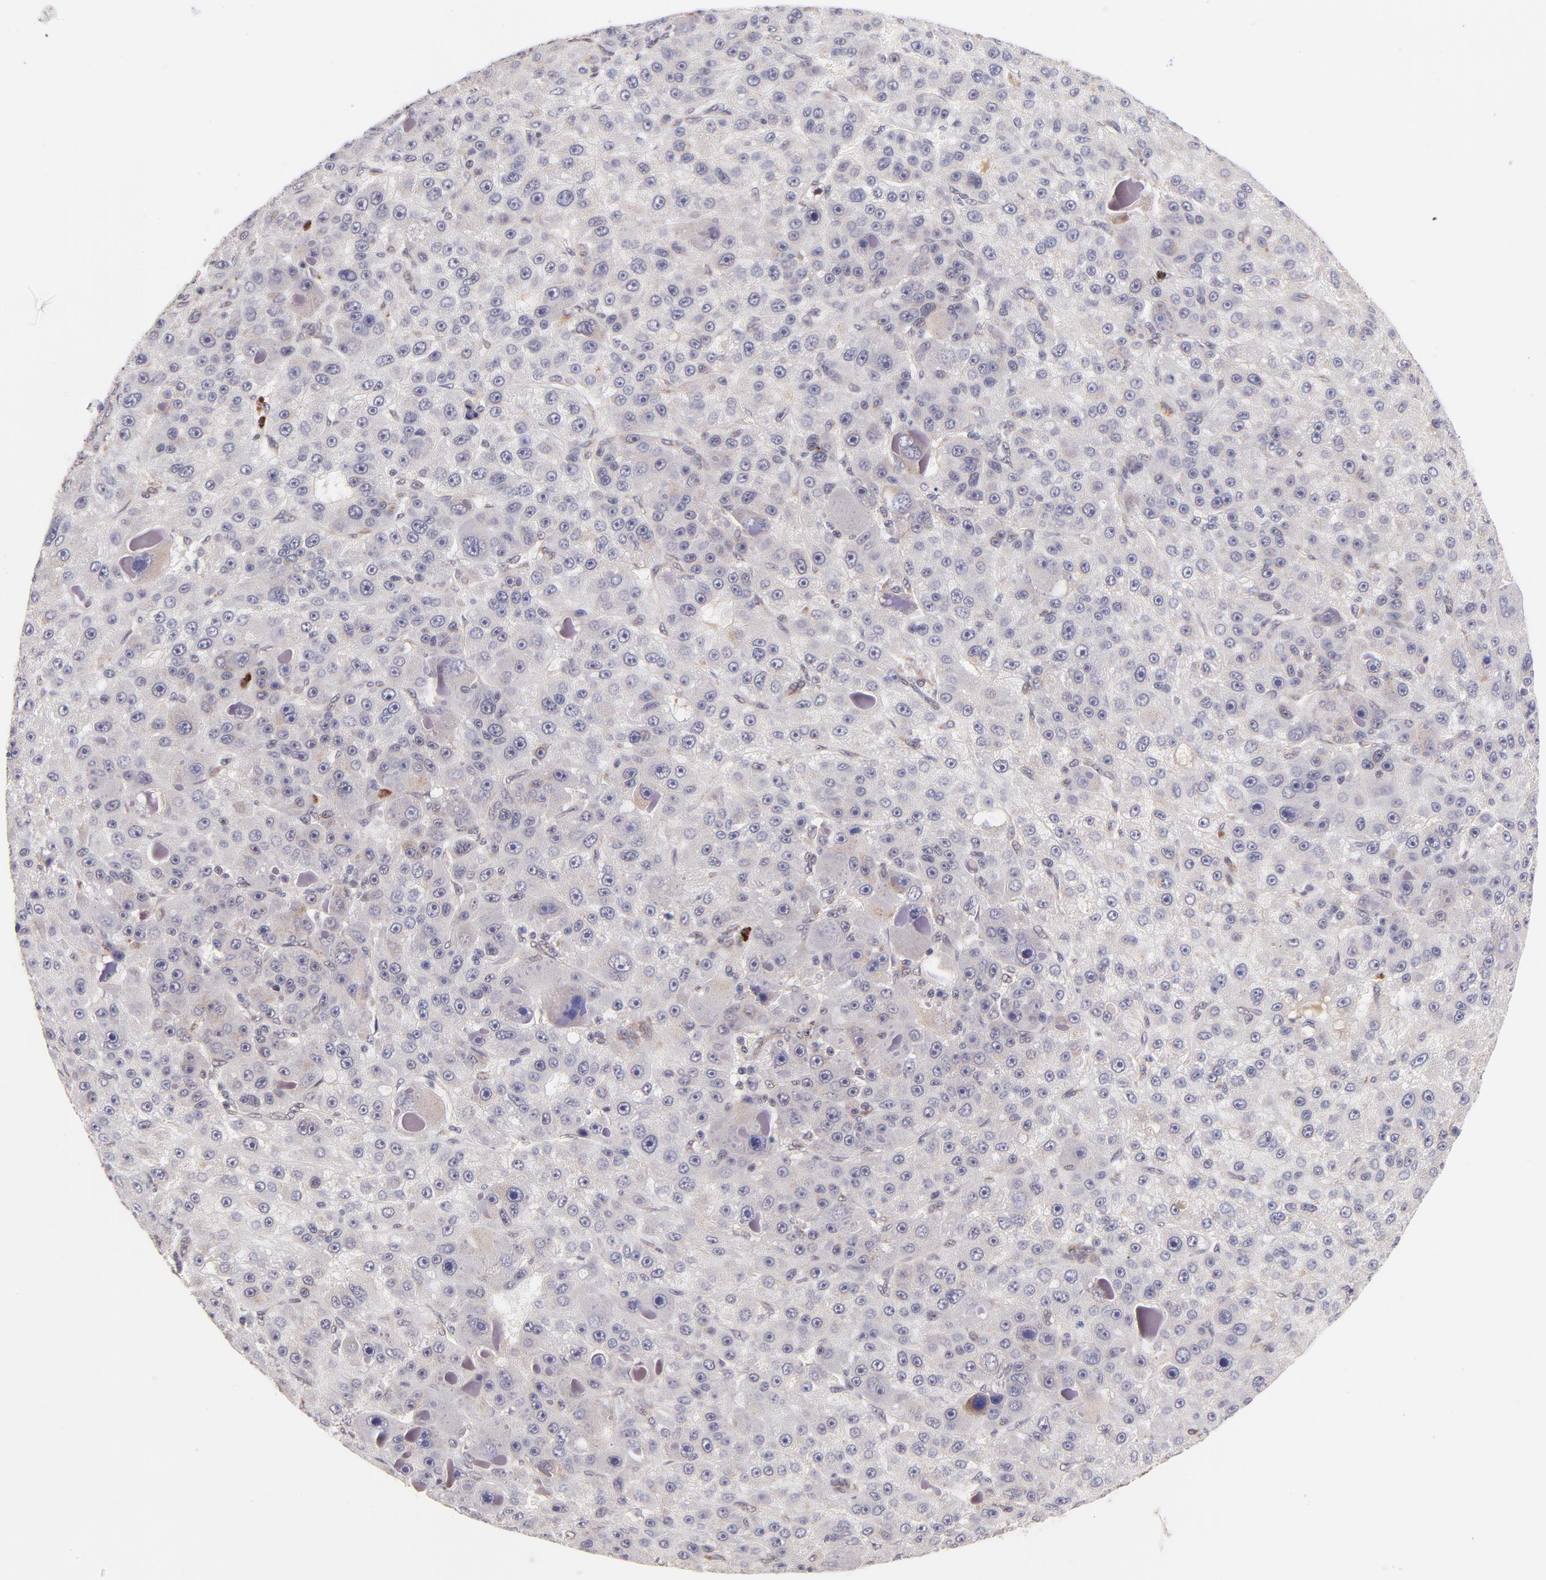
{"staining": {"intensity": "weak", "quantity": "<25%", "location": "cytoplasmic/membranous"}, "tissue": "liver cancer", "cell_type": "Tumor cells", "image_type": "cancer", "snomed": [{"axis": "morphology", "description": "Carcinoma, Hepatocellular, NOS"}, {"axis": "topography", "description": "Liver"}], "caption": "Immunohistochemistry micrograph of human liver cancer stained for a protein (brown), which displays no staining in tumor cells.", "gene": "MED12", "patient": {"sex": "male", "age": 76}}